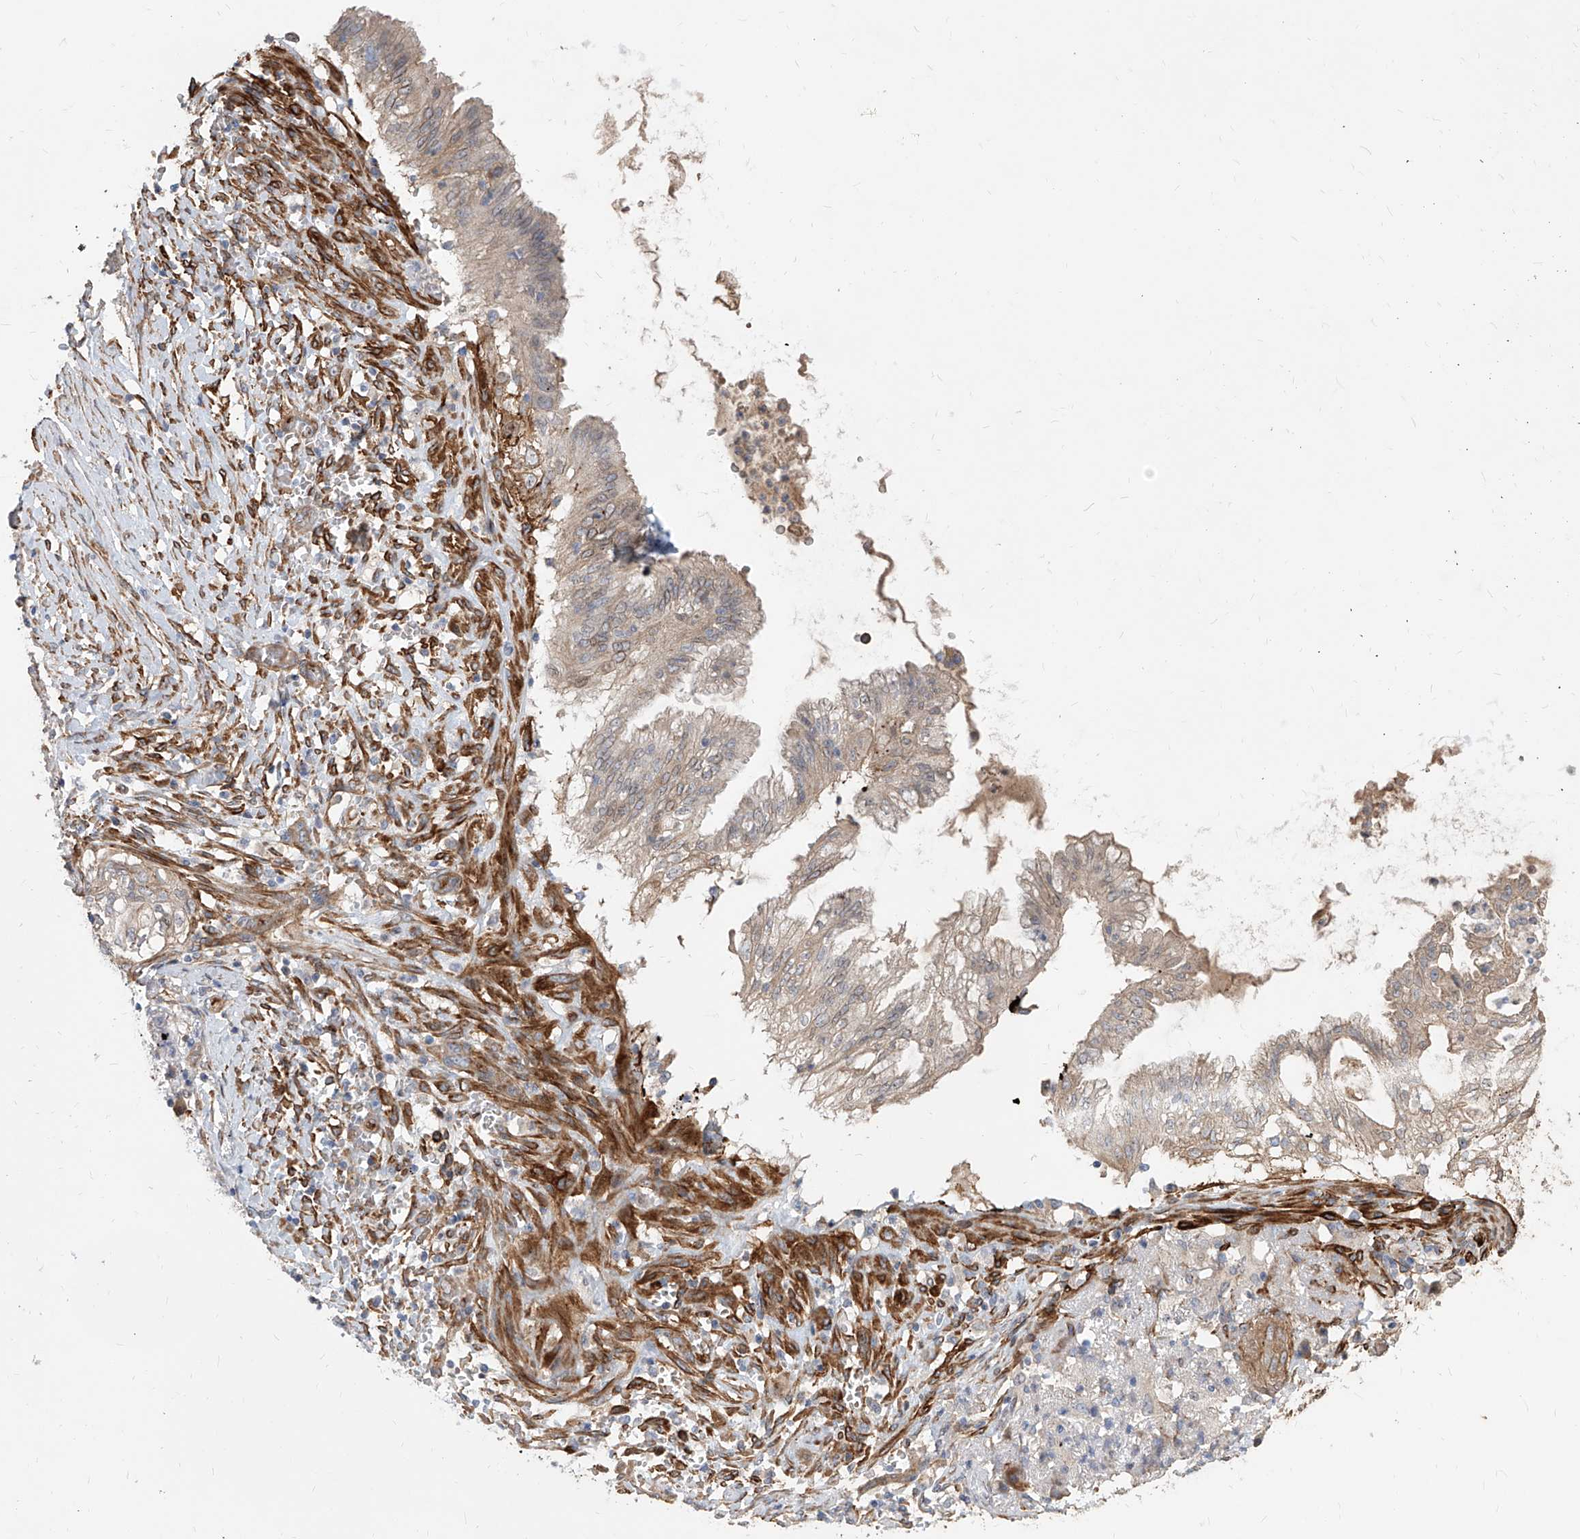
{"staining": {"intensity": "weak", "quantity": ">75%", "location": "cytoplasmic/membranous"}, "tissue": "lung cancer", "cell_type": "Tumor cells", "image_type": "cancer", "snomed": [{"axis": "morphology", "description": "Adenocarcinoma, NOS"}, {"axis": "topography", "description": "Lung"}], "caption": "An IHC photomicrograph of neoplastic tissue is shown. Protein staining in brown shows weak cytoplasmic/membranous positivity in adenocarcinoma (lung) within tumor cells. (DAB (3,3'-diaminobenzidine) IHC with brightfield microscopy, high magnification).", "gene": "FAM83B", "patient": {"sex": "female", "age": 70}}